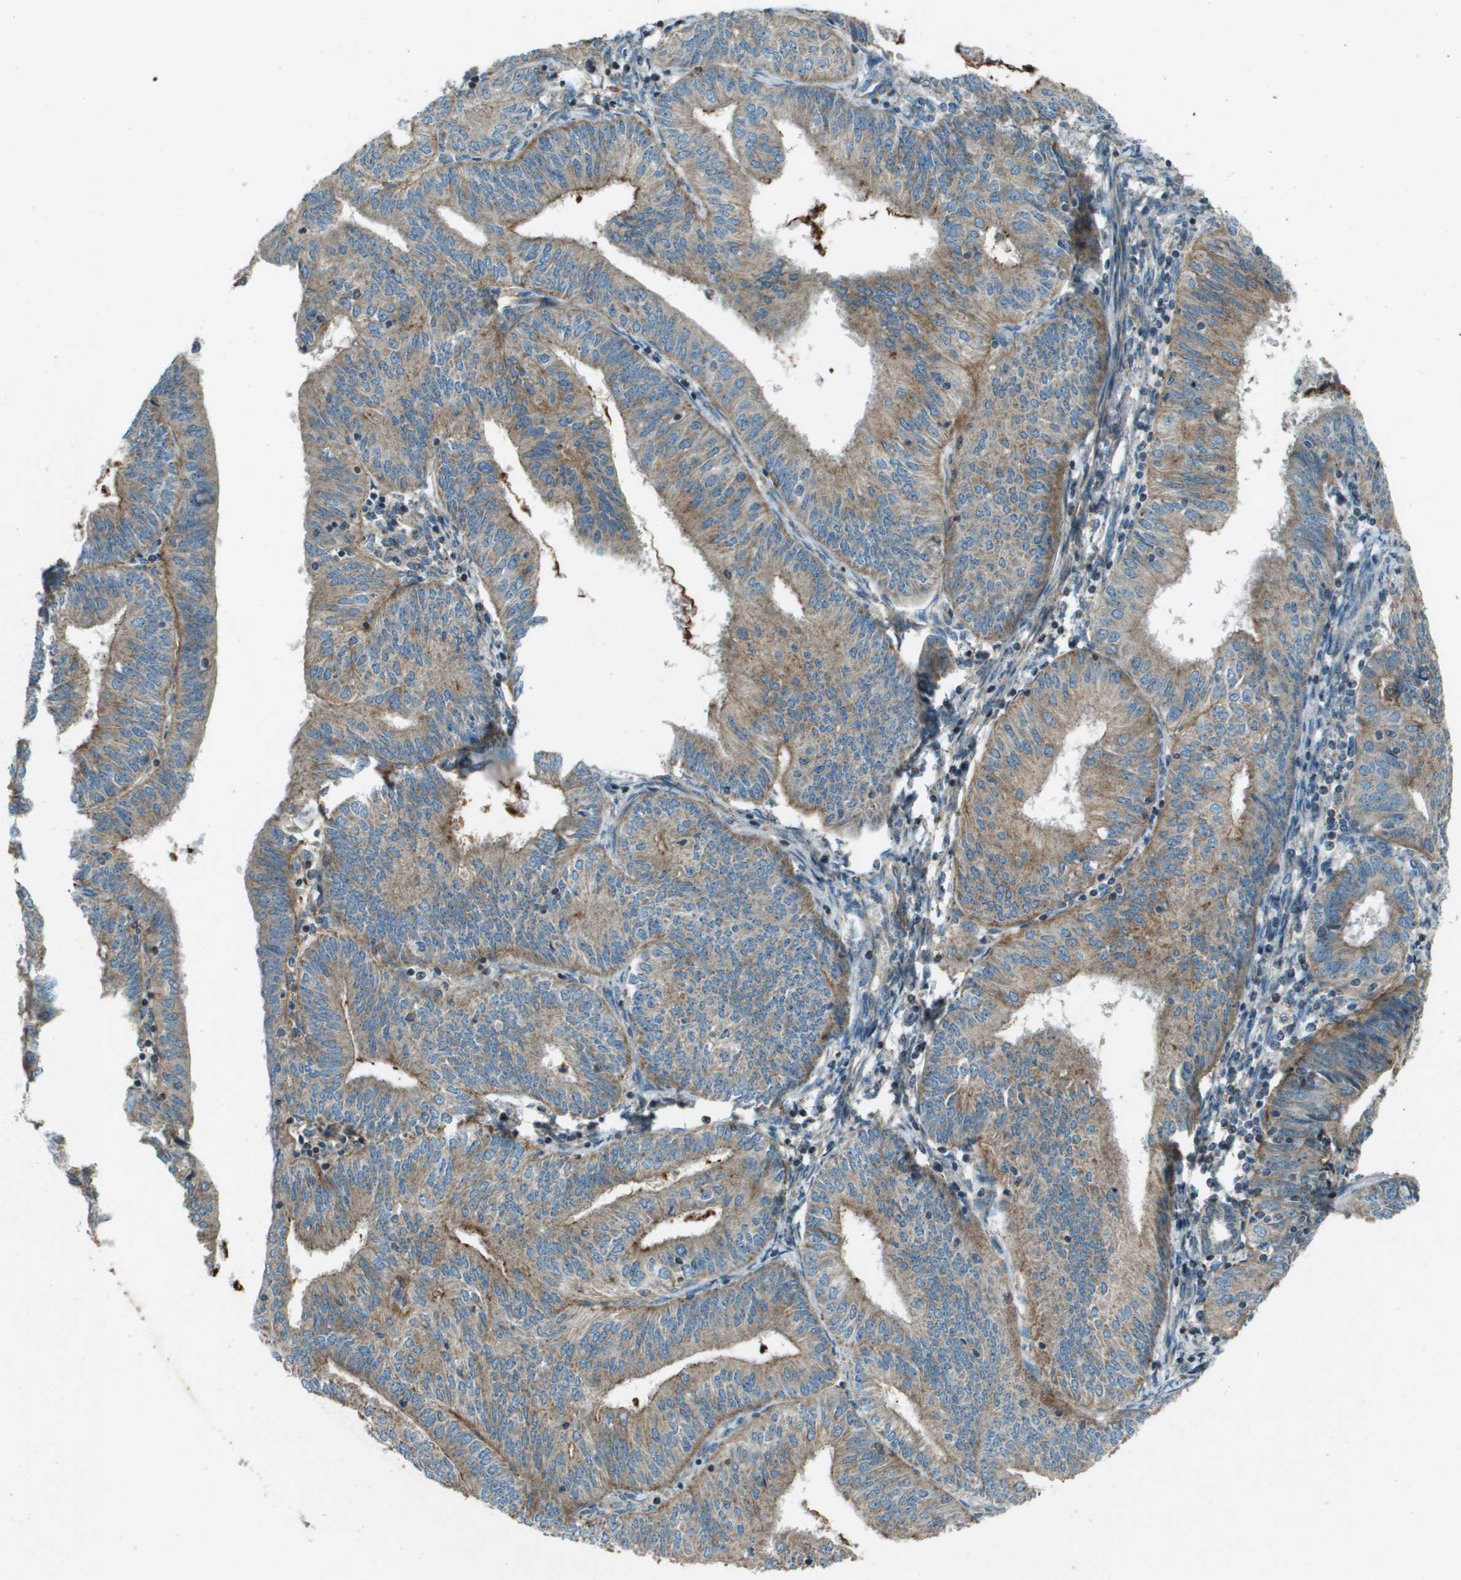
{"staining": {"intensity": "moderate", "quantity": ">75%", "location": "cytoplasmic/membranous"}, "tissue": "endometrial cancer", "cell_type": "Tumor cells", "image_type": "cancer", "snomed": [{"axis": "morphology", "description": "Adenocarcinoma, NOS"}, {"axis": "topography", "description": "Endometrium"}], "caption": "A micrograph of human endometrial cancer stained for a protein reveals moderate cytoplasmic/membranous brown staining in tumor cells.", "gene": "MIGA1", "patient": {"sex": "female", "age": 58}}